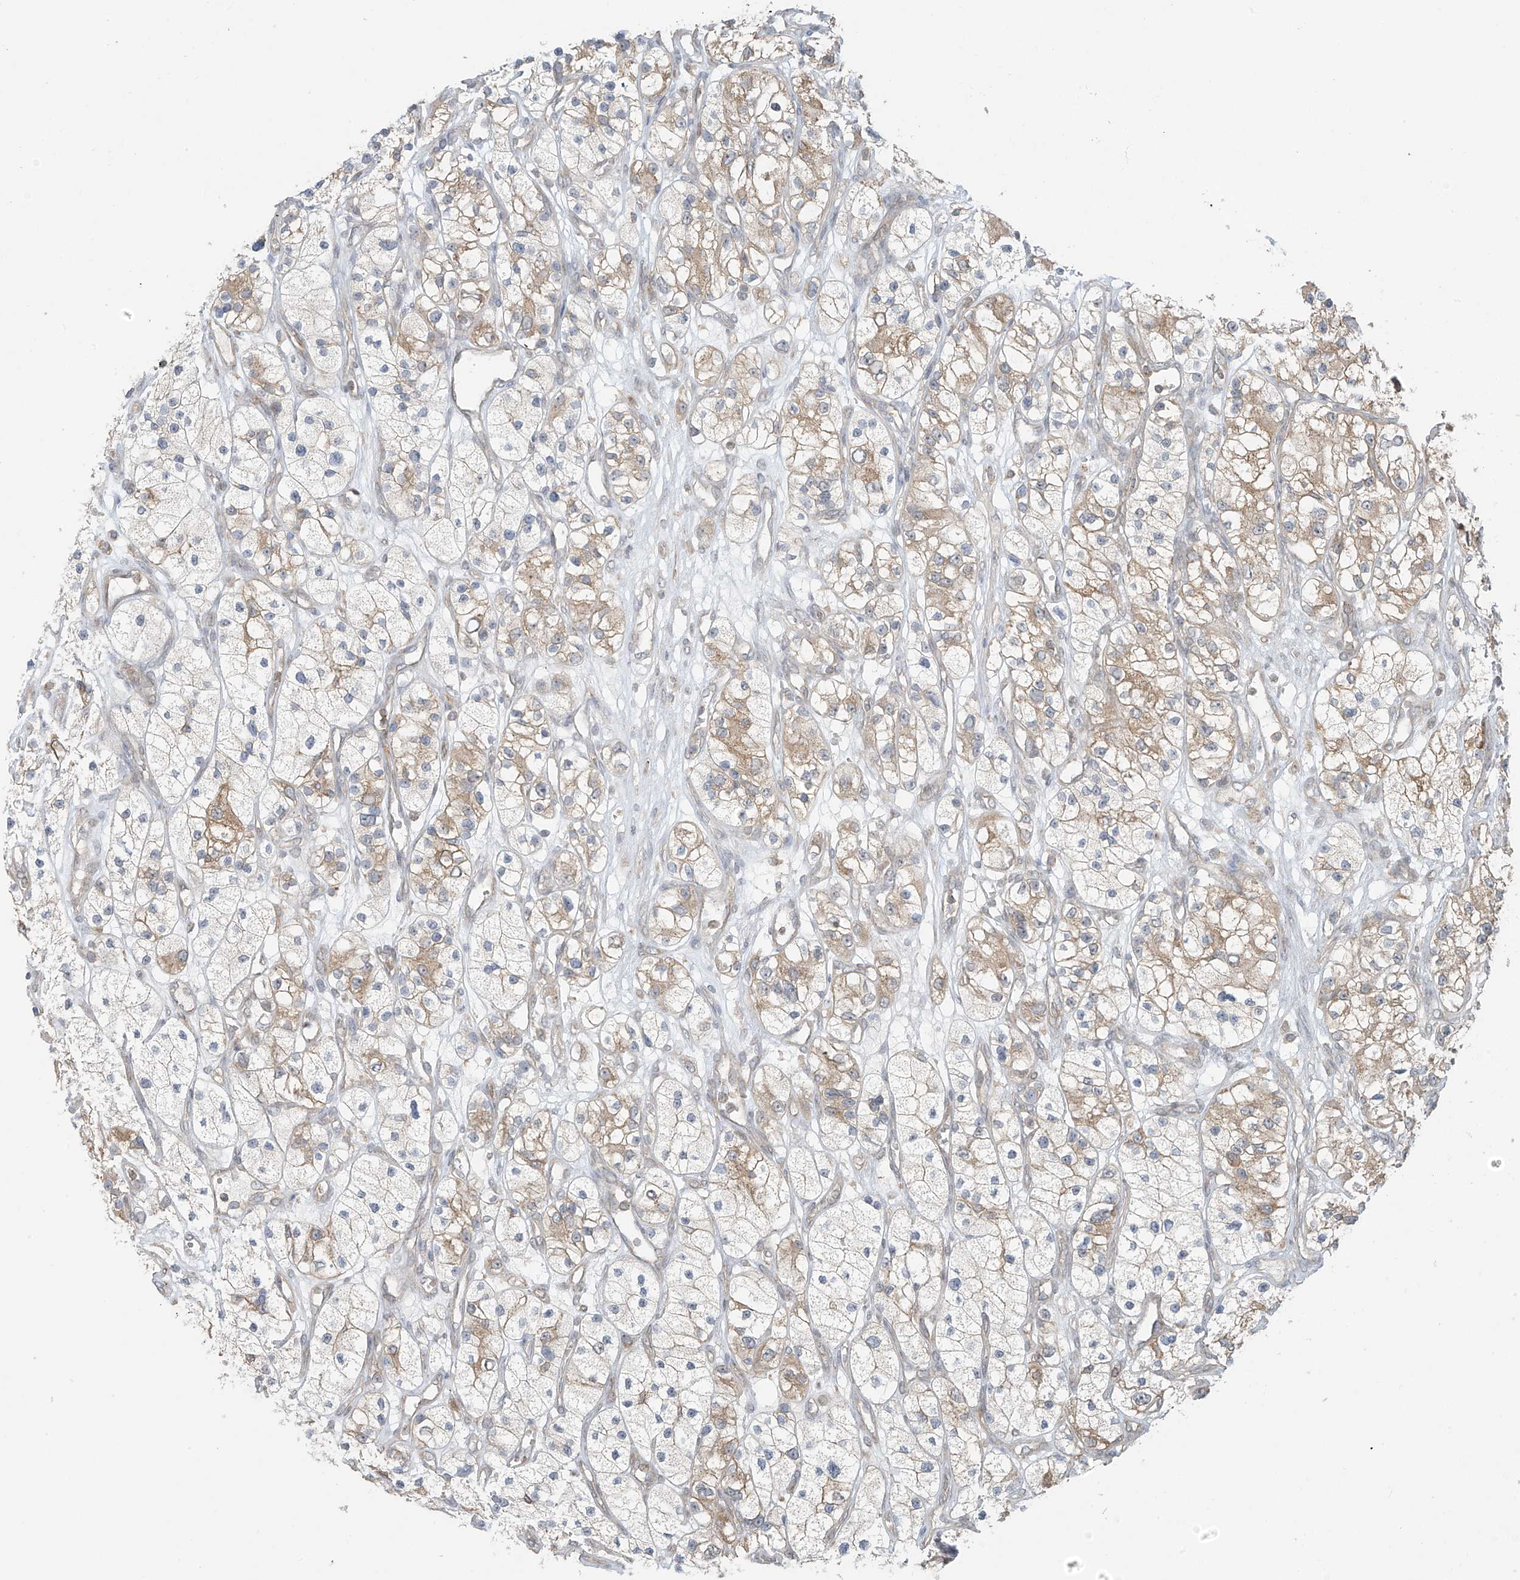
{"staining": {"intensity": "weak", "quantity": "<25%", "location": "cytoplasmic/membranous"}, "tissue": "renal cancer", "cell_type": "Tumor cells", "image_type": "cancer", "snomed": [{"axis": "morphology", "description": "Adenocarcinoma, NOS"}, {"axis": "topography", "description": "Kidney"}], "caption": "This is a histopathology image of immunohistochemistry staining of renal cancer (adenocarcinoma), which shows no staining in tumor cells.", "gene": "HDDC2", "patient": {"sex": "female", "age": 57}}